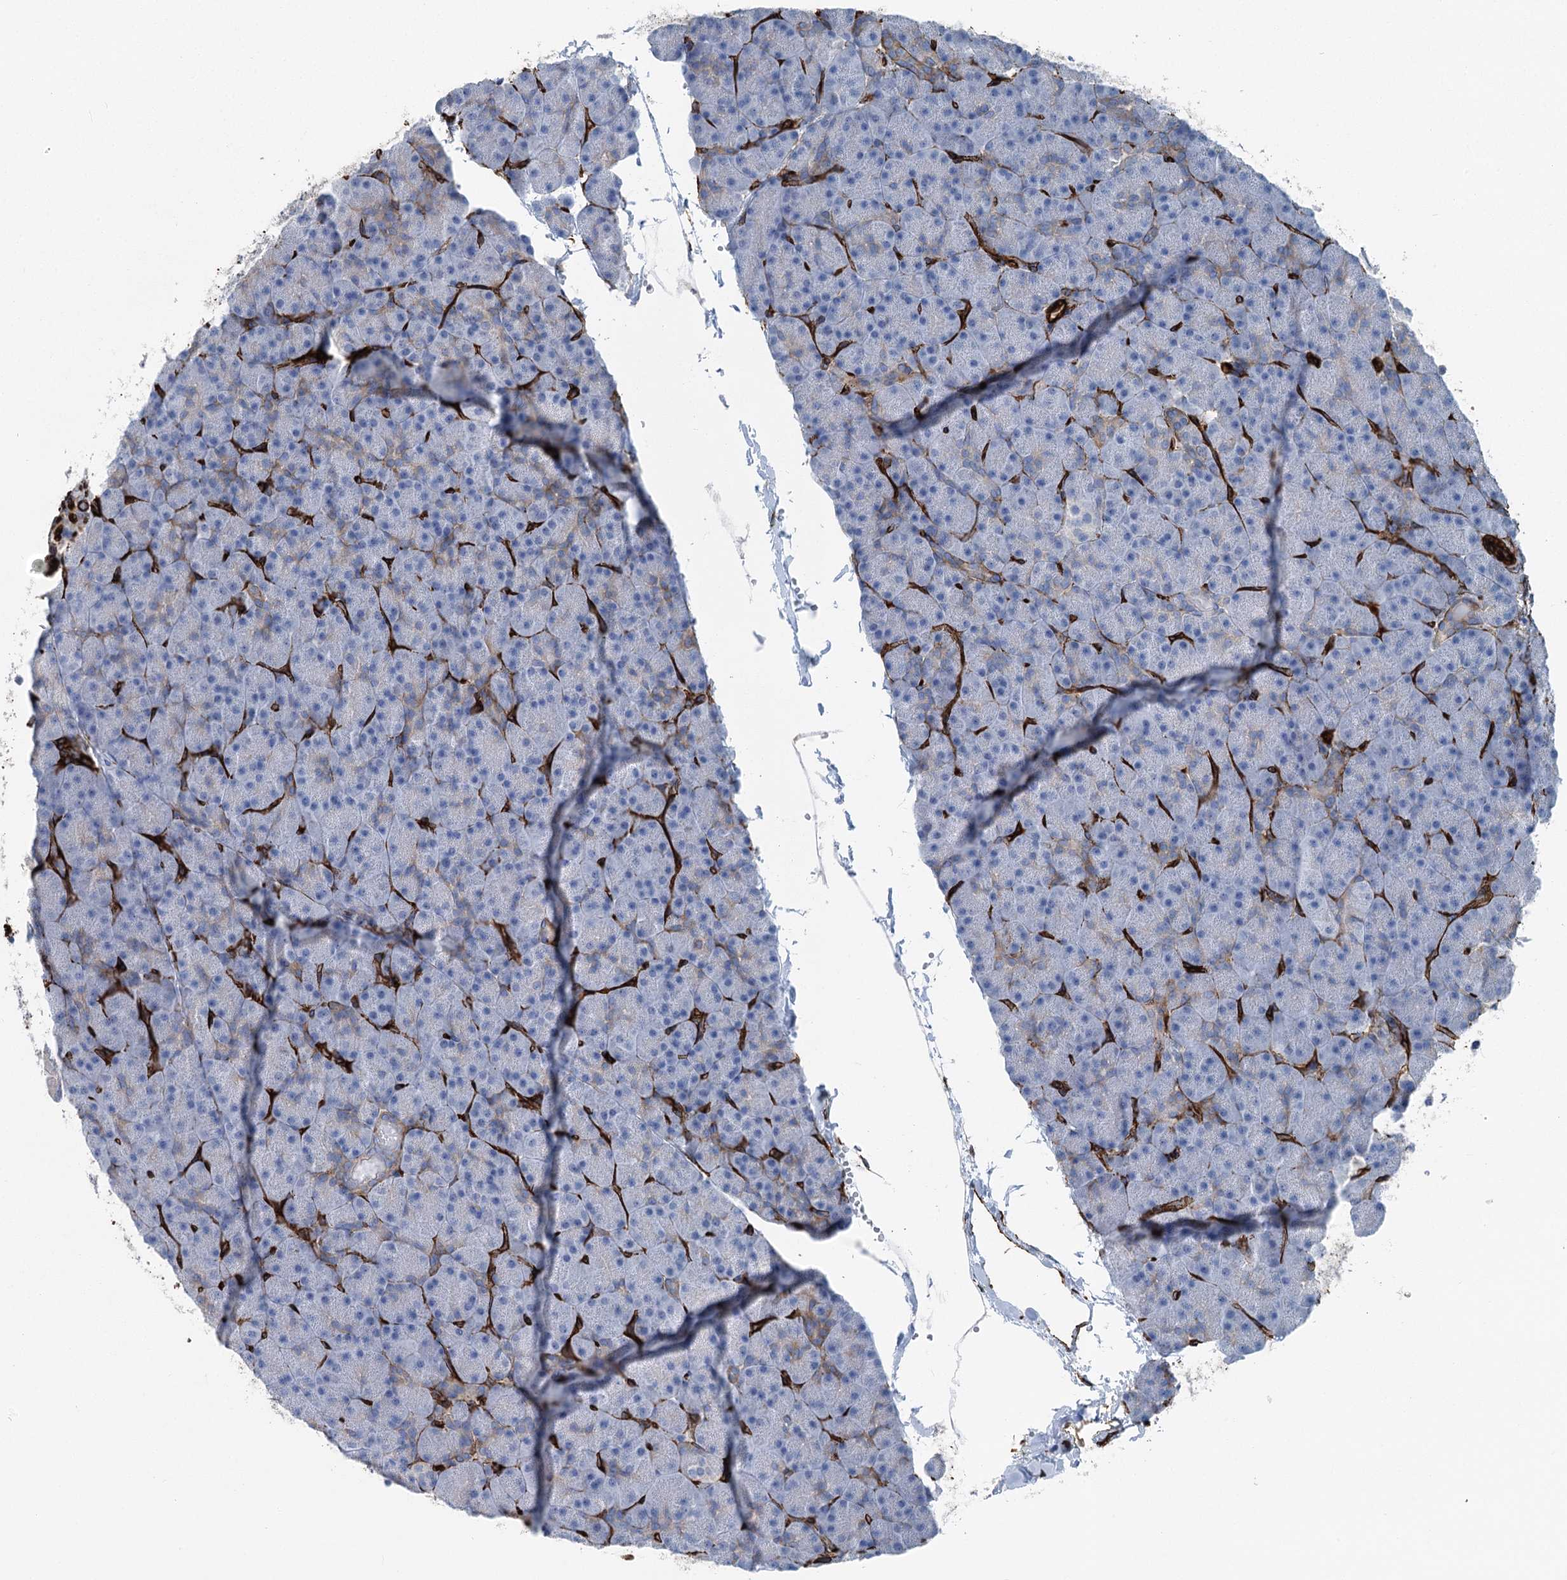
{"staining": {"intensity": "weak", "quantity": "<25%", "location": "cytoplasmic/membranous"}, "tissue": "pancreas", "cell_type": "Exocrine glandular cells", "image_type": "normal", "snomed": [{"axis": "morphology", "description": "Normal tissue, NOS"}, {"axis": "topography", "description": "Pancreas"}], "caption": "Pancreas was stained to show a protein in brown. There is no significant expression in exocrine glandular cells. (DAB (3,3'-diaminobenzidine) immunohistochemistry (IHC), high magnification).", "gene": "IQSEC1", "patient": {"sex": "male", "age": 36}}